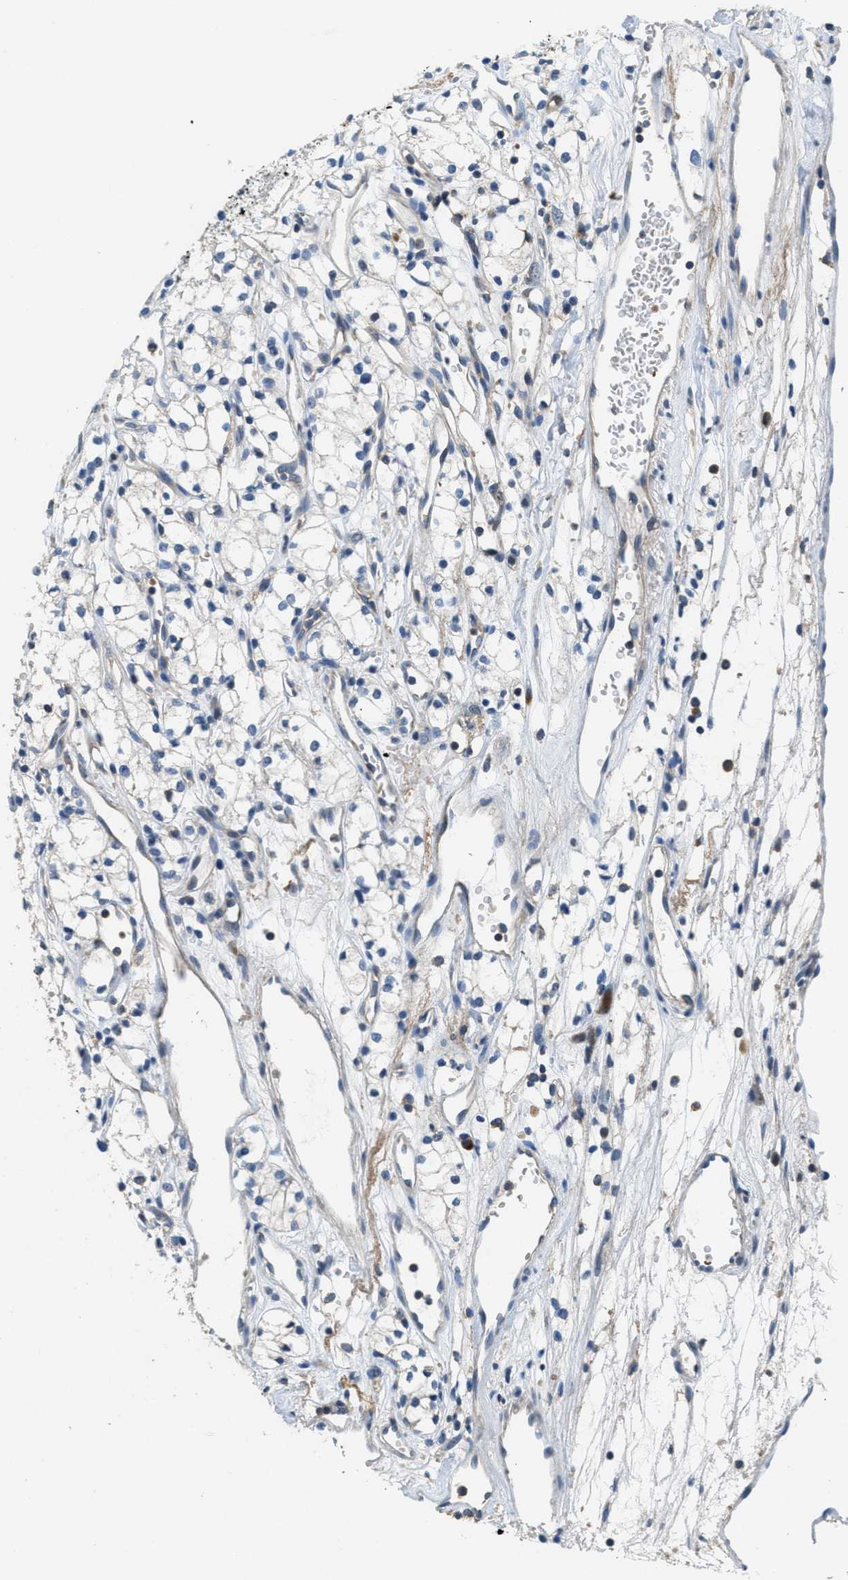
{"staining": {"intensity": "negative", "quantity": "none", "location": "none"}, "tissue": "renal cancer", "cell_type": "Tumor cells", "image_type": "cancer", "snomed": [{"axis": "morphology", "description": "Adenocarcinoma, NOS"}, {"axis": "topography", "description": "Kidney"}], "caption": "DAB (3,3'-diaminobenzidine) immunohistochemical staining of human renal cancer (adenocarcinoma) demonstrates no significant positivity in tumor cells.", "gene": "DGKE", "patient": {"sex": "male", "age": 59}}